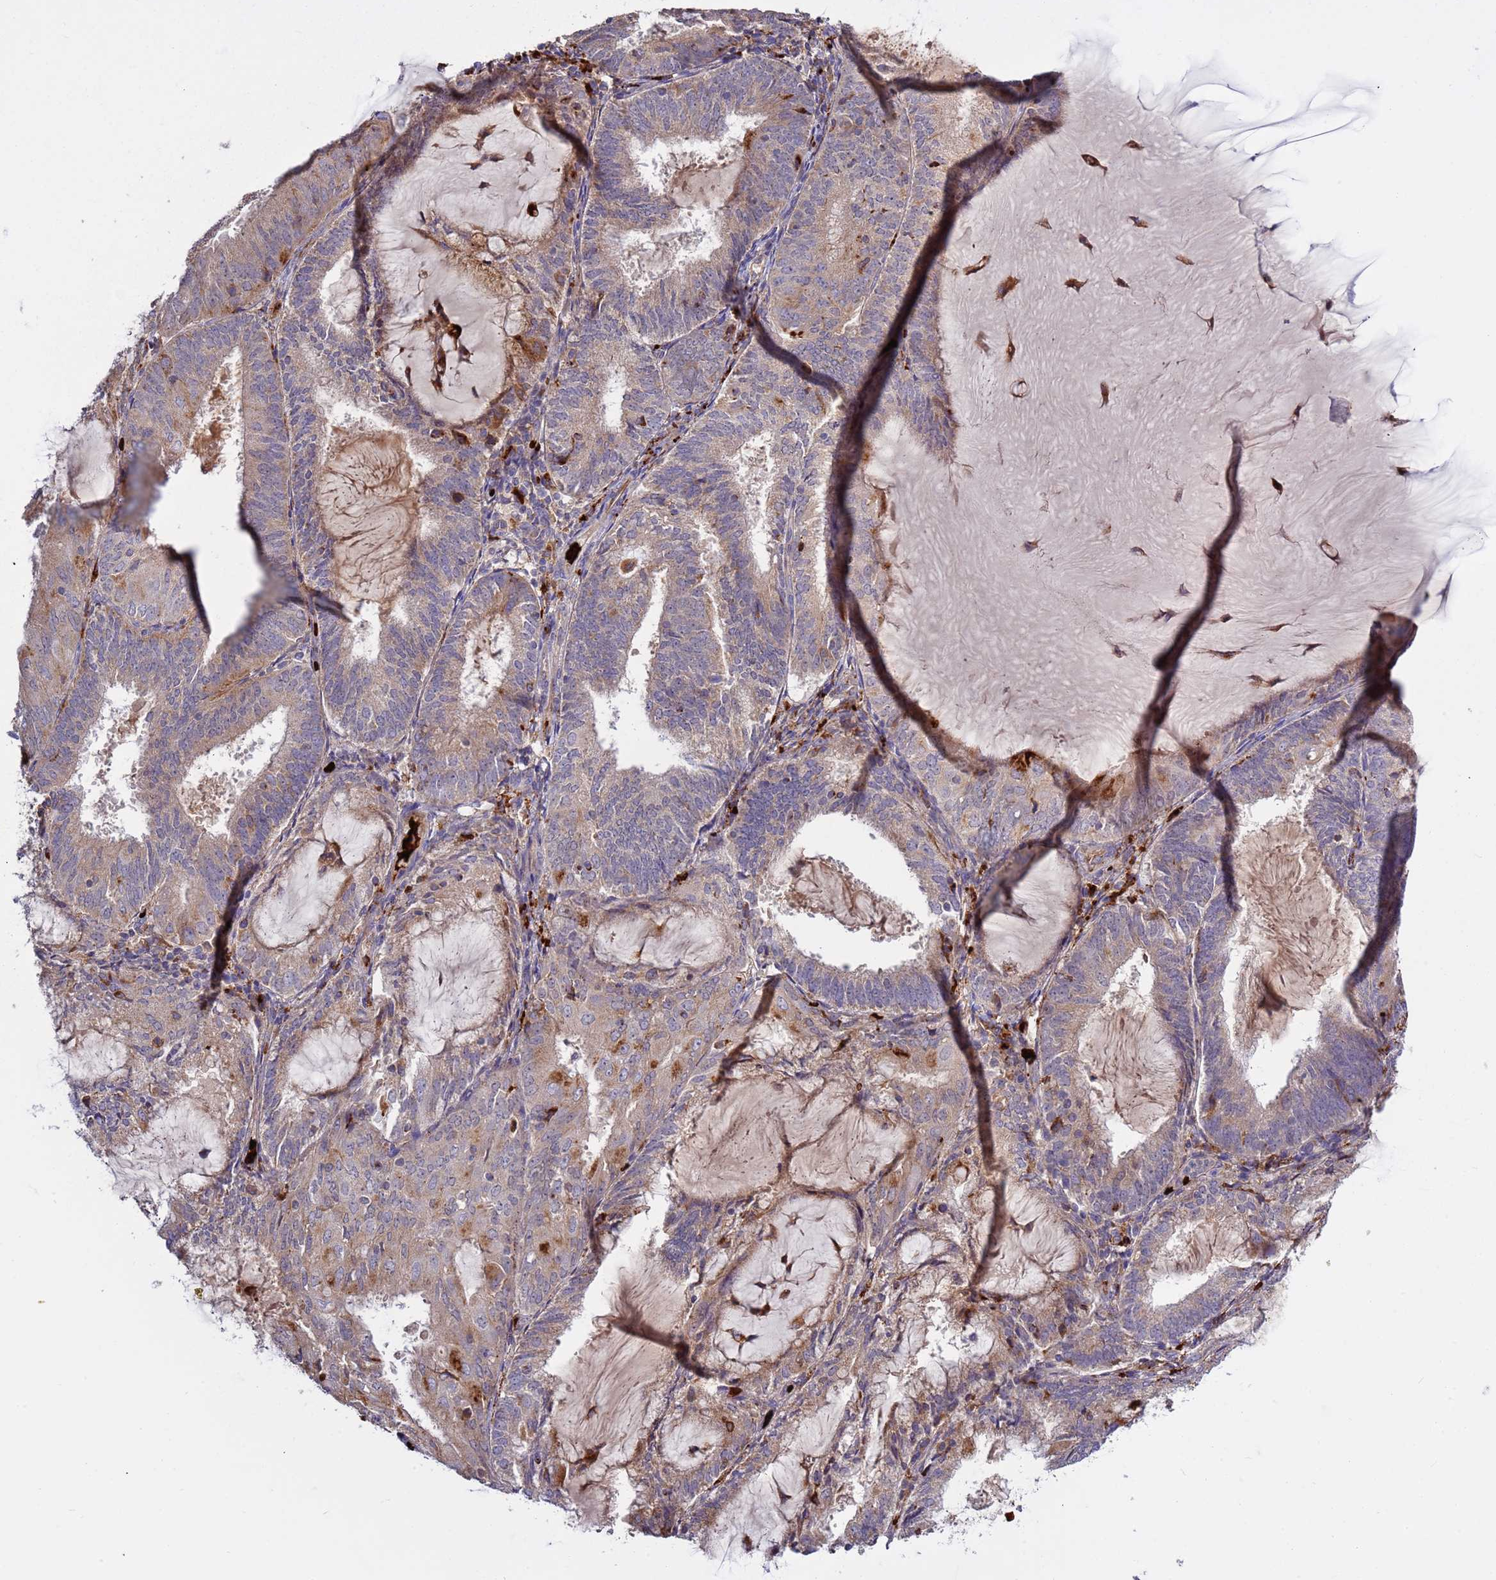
{"staining": {"intensity": "moderate", "quantity": "<25%", "location": "cytoplasmic/membranous"}, "tissue": "endometrial cancer", "cell_type": "Tumor cells", "image_type": "cancer", "snomed": [{"axis": "morphology", "description": "Adenocarcinoma, NOS"}, {"axis": "topography", "description": "Endometrium"}], "caption": "Endometrial adenocarcinoma stained with a protein marker exhibits moderate staining in tumor cells.", "gene": "VPS36", "patient": {"sex": "female", "age": 81}}